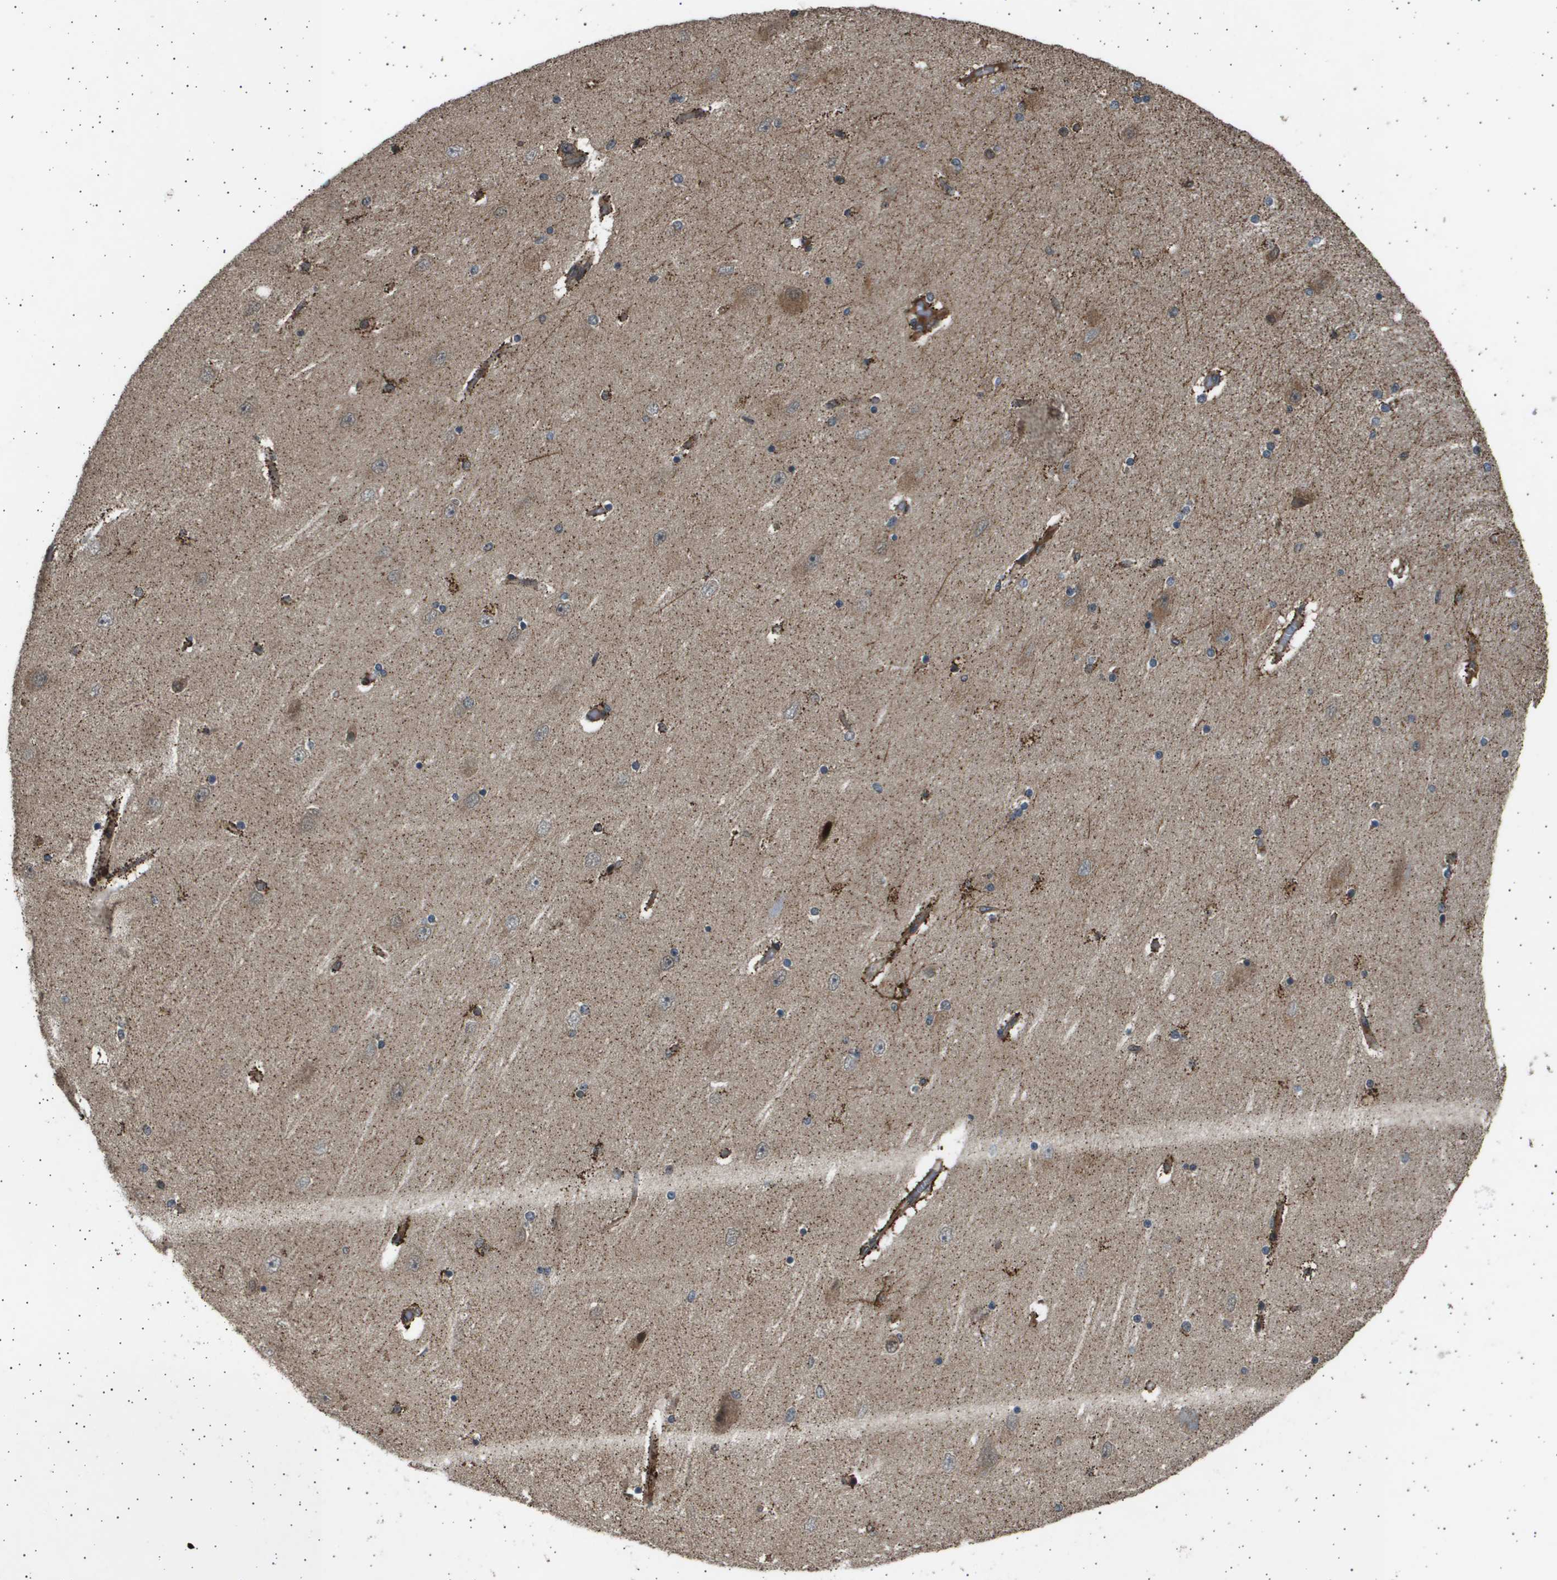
{"staining": {"intensity": "weak", "quantity": "25%-75%", "location": "cytoplasmic/membranous"}, "tissue": "hippocampus", "cell_type": "Glial cells", "image_type": "normal", "snomed": [{"axis": "morphology", "description": "Normal tissue, NOS"}, {"axis": "topography", "description": "Hippocampus"}], "caption": "Protein staining of normal hippocampus reveals weak cytoplasmic/membranous expression in about 25%-75% of glial cells. (Stains: DAB (3,3'-diaminobenzidine) in brown, nuclei in blue, Microscopy: brightfield microscopy at high magnification).", "gene": "TNRC6A", "patient": {"sex": "female", "age": 54}}